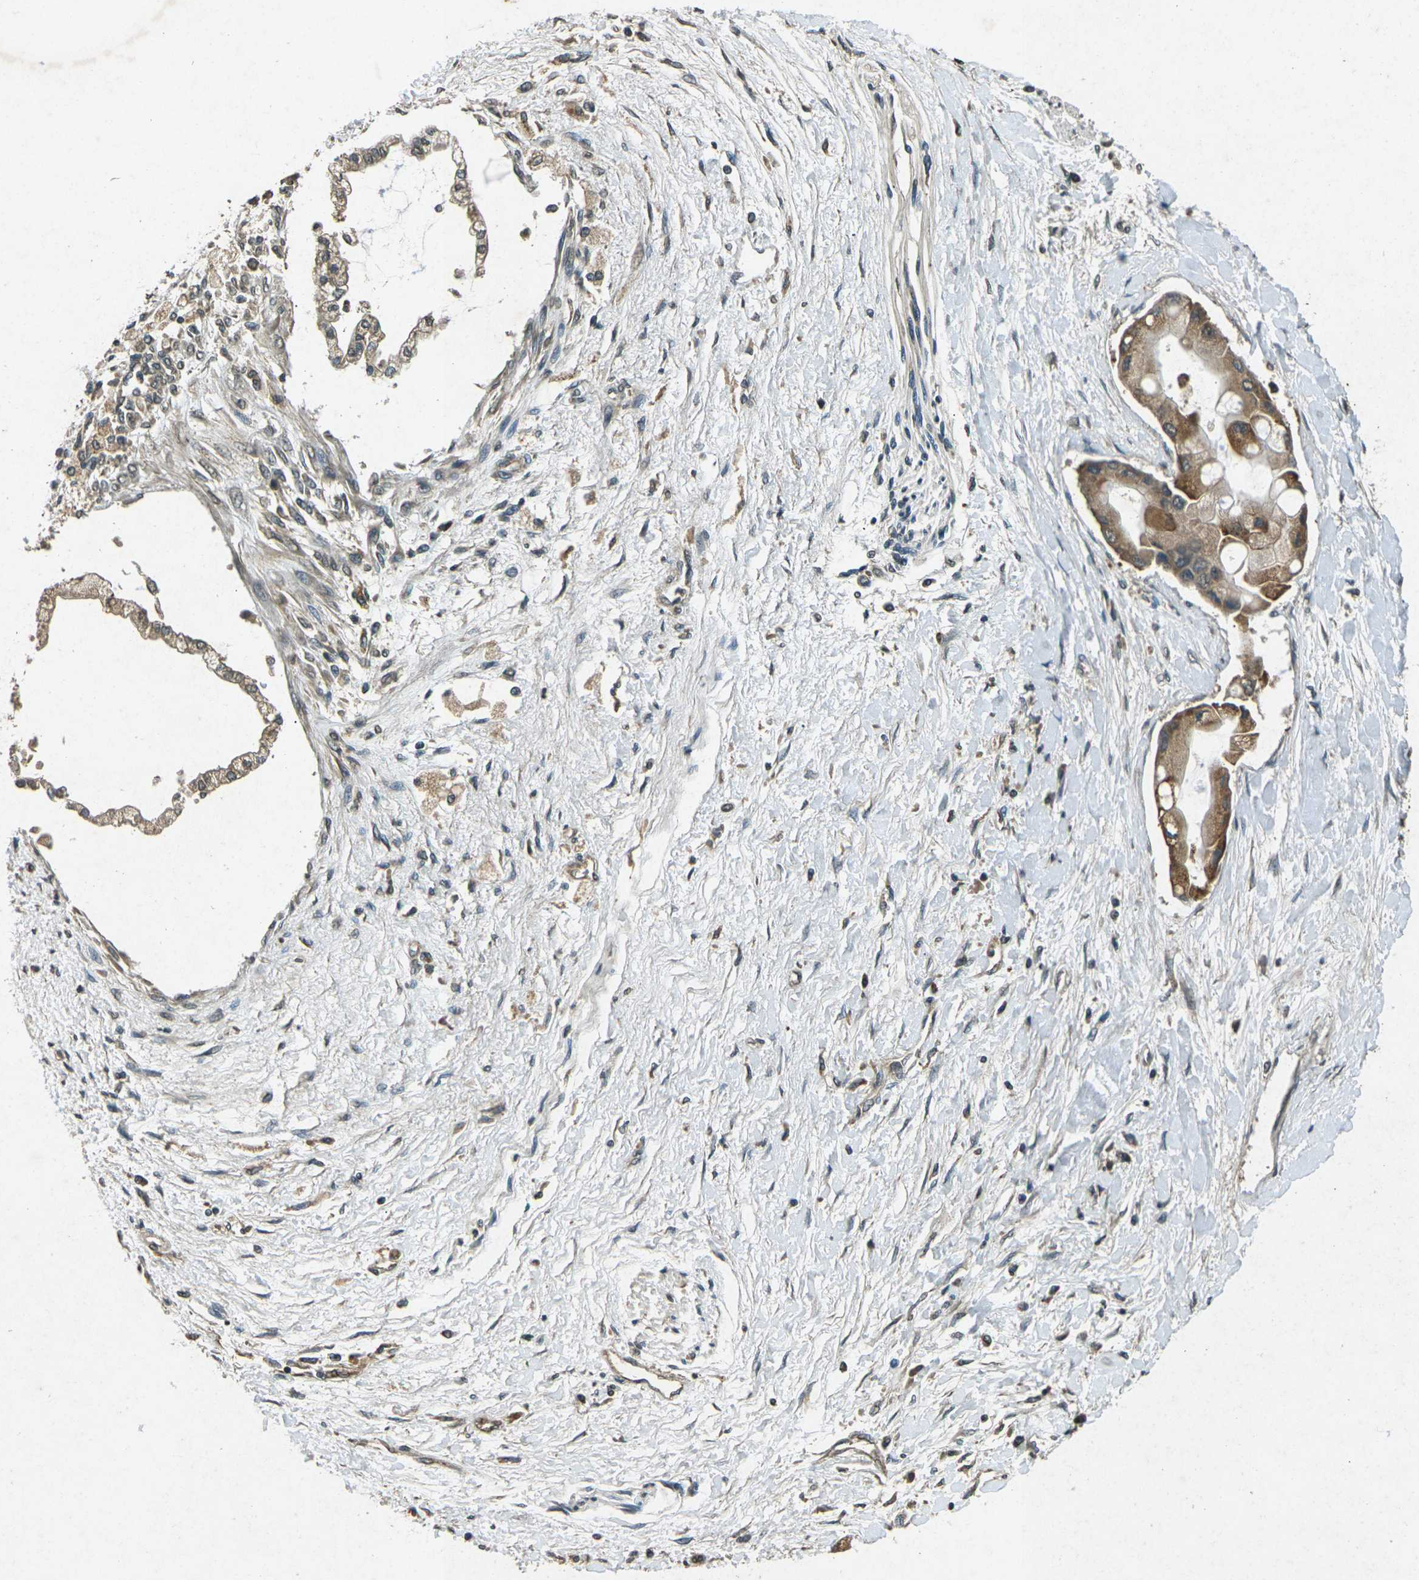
{"staining": {"intensity": "moderate", "quantity": ">75%", "location": "cytoplasmic/membranous"}, "tissue": "liver cancer", "cell_type": "Tumor cells", "image_type": "cancer", "snomed": [{"axis": "morphology", "description": "Cholangiocarcinoma"}, {"axis": "topography", "description": "Liver"}], "caption": "Liver cancer (cholangiocarcinoma) was stained to show a protein in brown. There is medium levels of moderate cytoplasmic/membranous positivity in about >75% of tumor cells.", "gene": "PDE2A", "patient": {"sex": "male", "age": 50}}